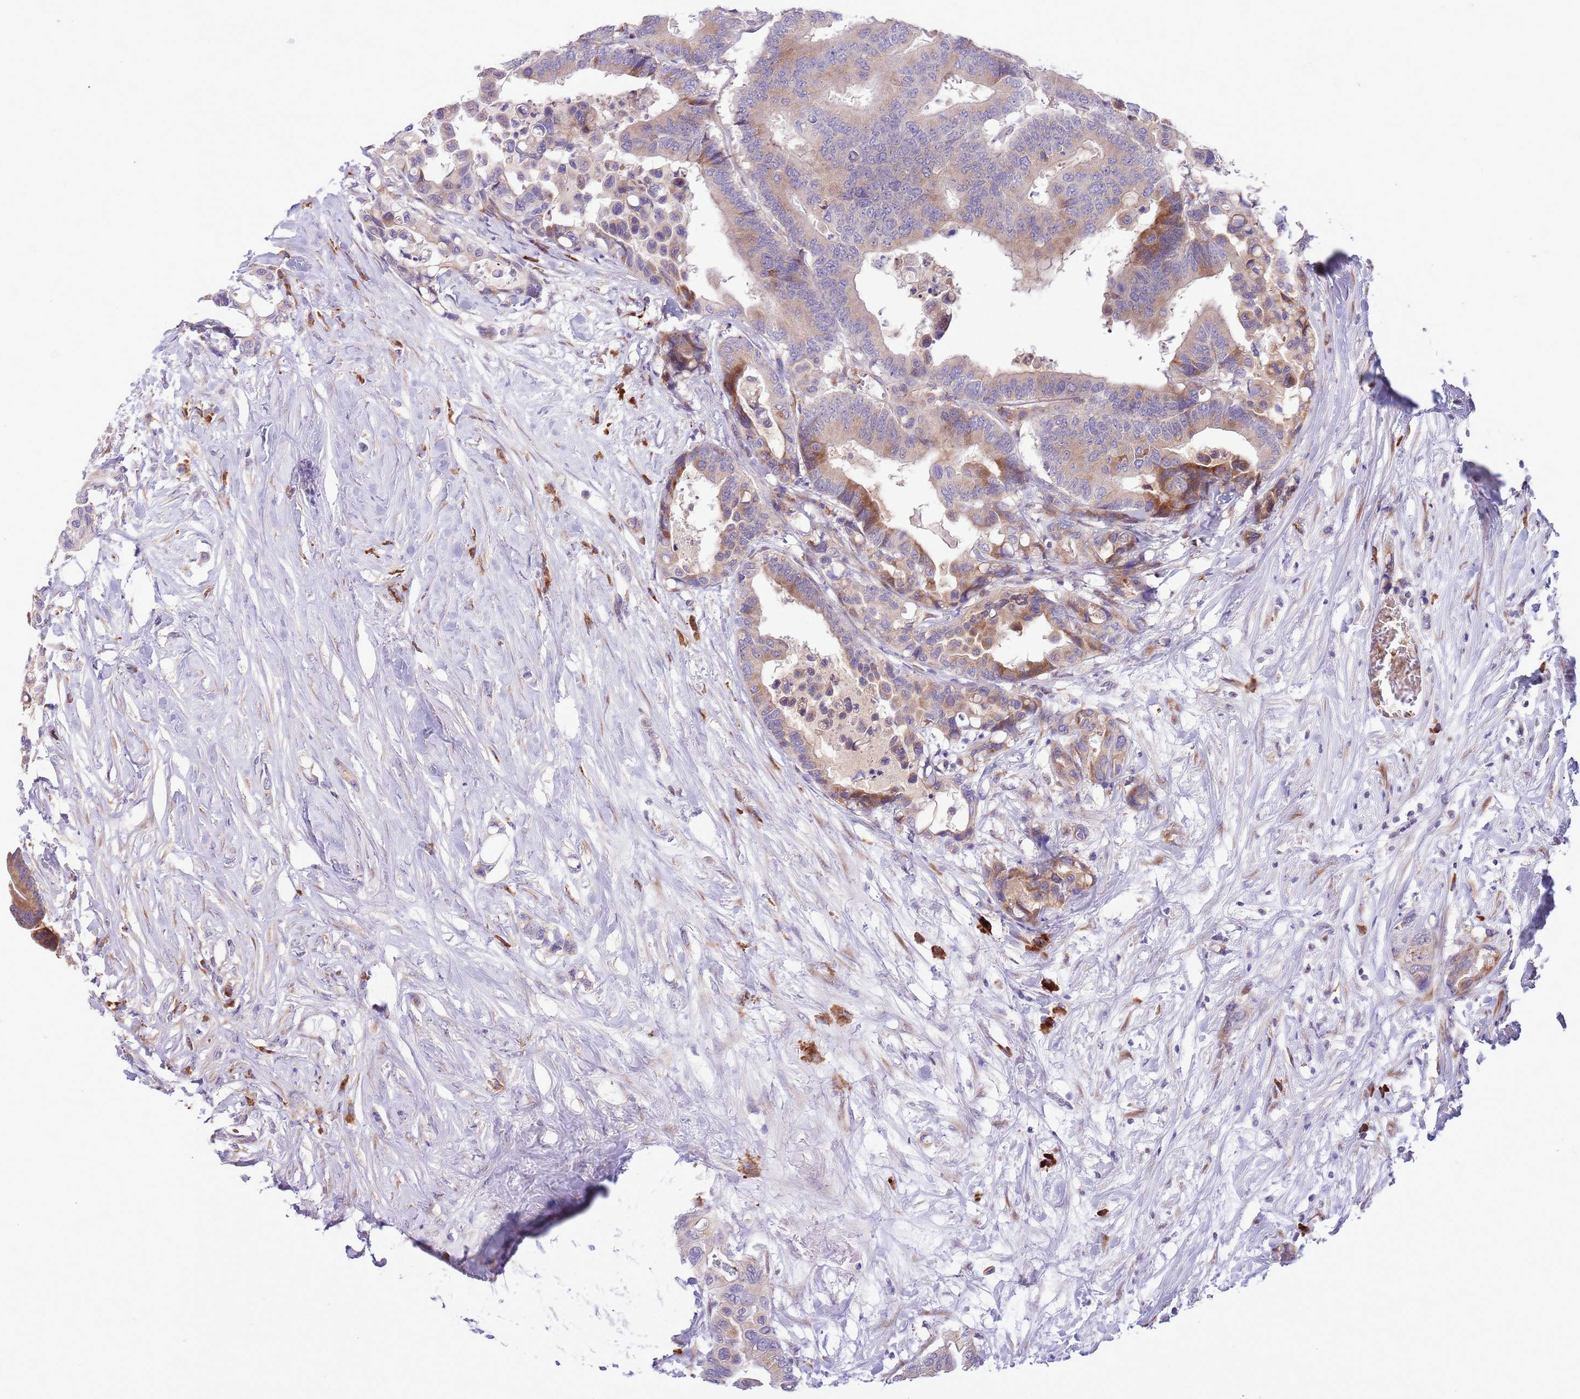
{"staining": {"intensity": "weak", "quantity": ">75%", "location": "cytoplasmic/membranous"}, "tissue": "colorectal cancer", "cell_type": "Tumor cells", "image_type": "cancer", "snomed": [{"axis": "morphology", "description": "Normal tissue, NOS"}, {"axis": "morphology", "description": "Adenocarcinoma, NOS"}, {"axis": "topography", "description": "Colon"}], "caption": "Protein staining exhibits weak cytoplasmic/membranous positivity in approximately >75% of tumor cells in adenocarcinoma (colorectal). (Stains: DAB in brown, nuclei in blue, Microscopy: brightfield microscopy at high magnification).", "gene": "DAND5", "patient": {"sex": "male", "age": 82}}